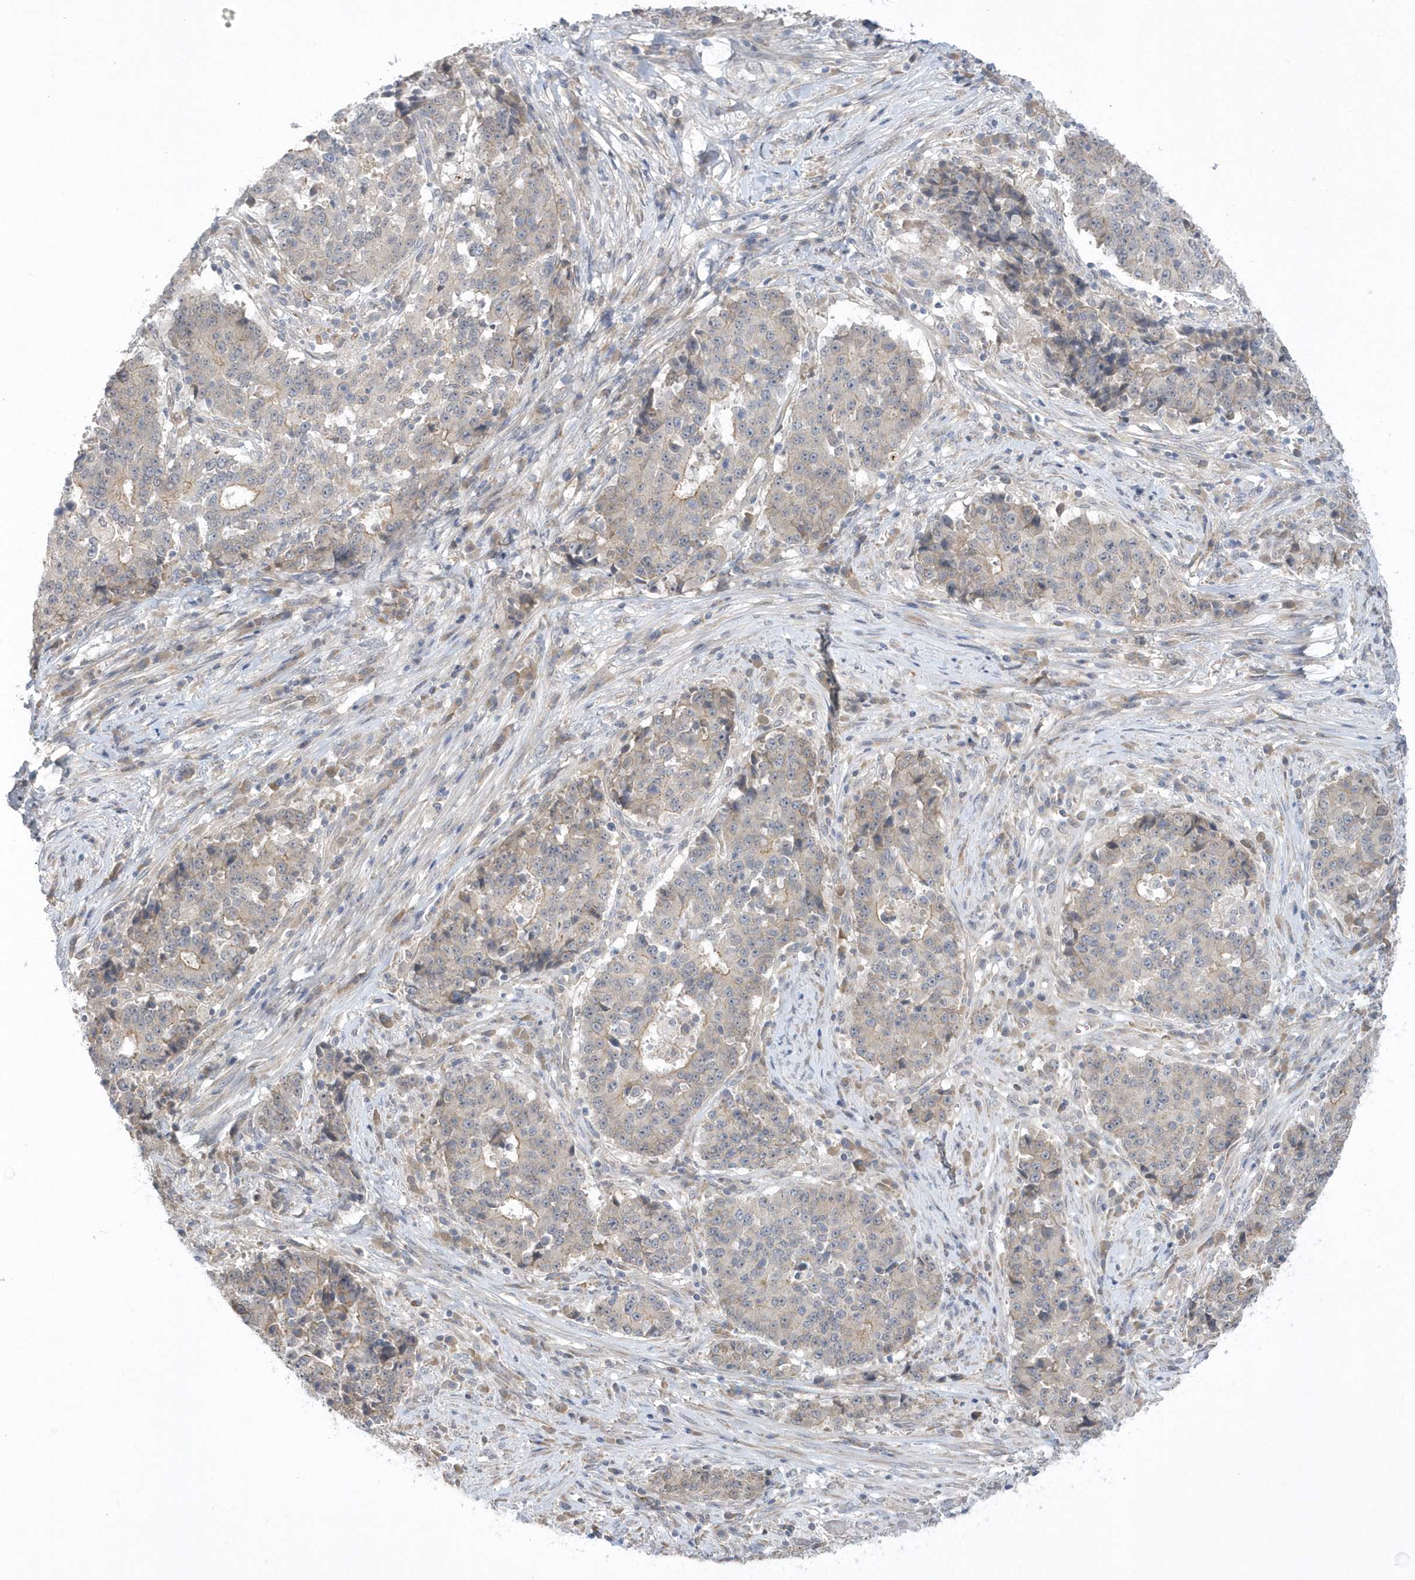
{"staining": {"intensity": "negative", "quantity": "none", "location": "none"}, "tissue": "stomach cancer", "cell_type": "Tumor cells", "image_type": "cancer", "snomed": [{"axis": "morphology", "description": "Adenocarcinoma, NOS"}, {"axis": "topography", "description": "Stomach"}], "caption": "Adenocarcinoma (stomach) stained for a protein using IHC exhibits no staining tumor cells.", "gene": "ZC3H12D", "patient": {"sex": "male", "age": 59}}